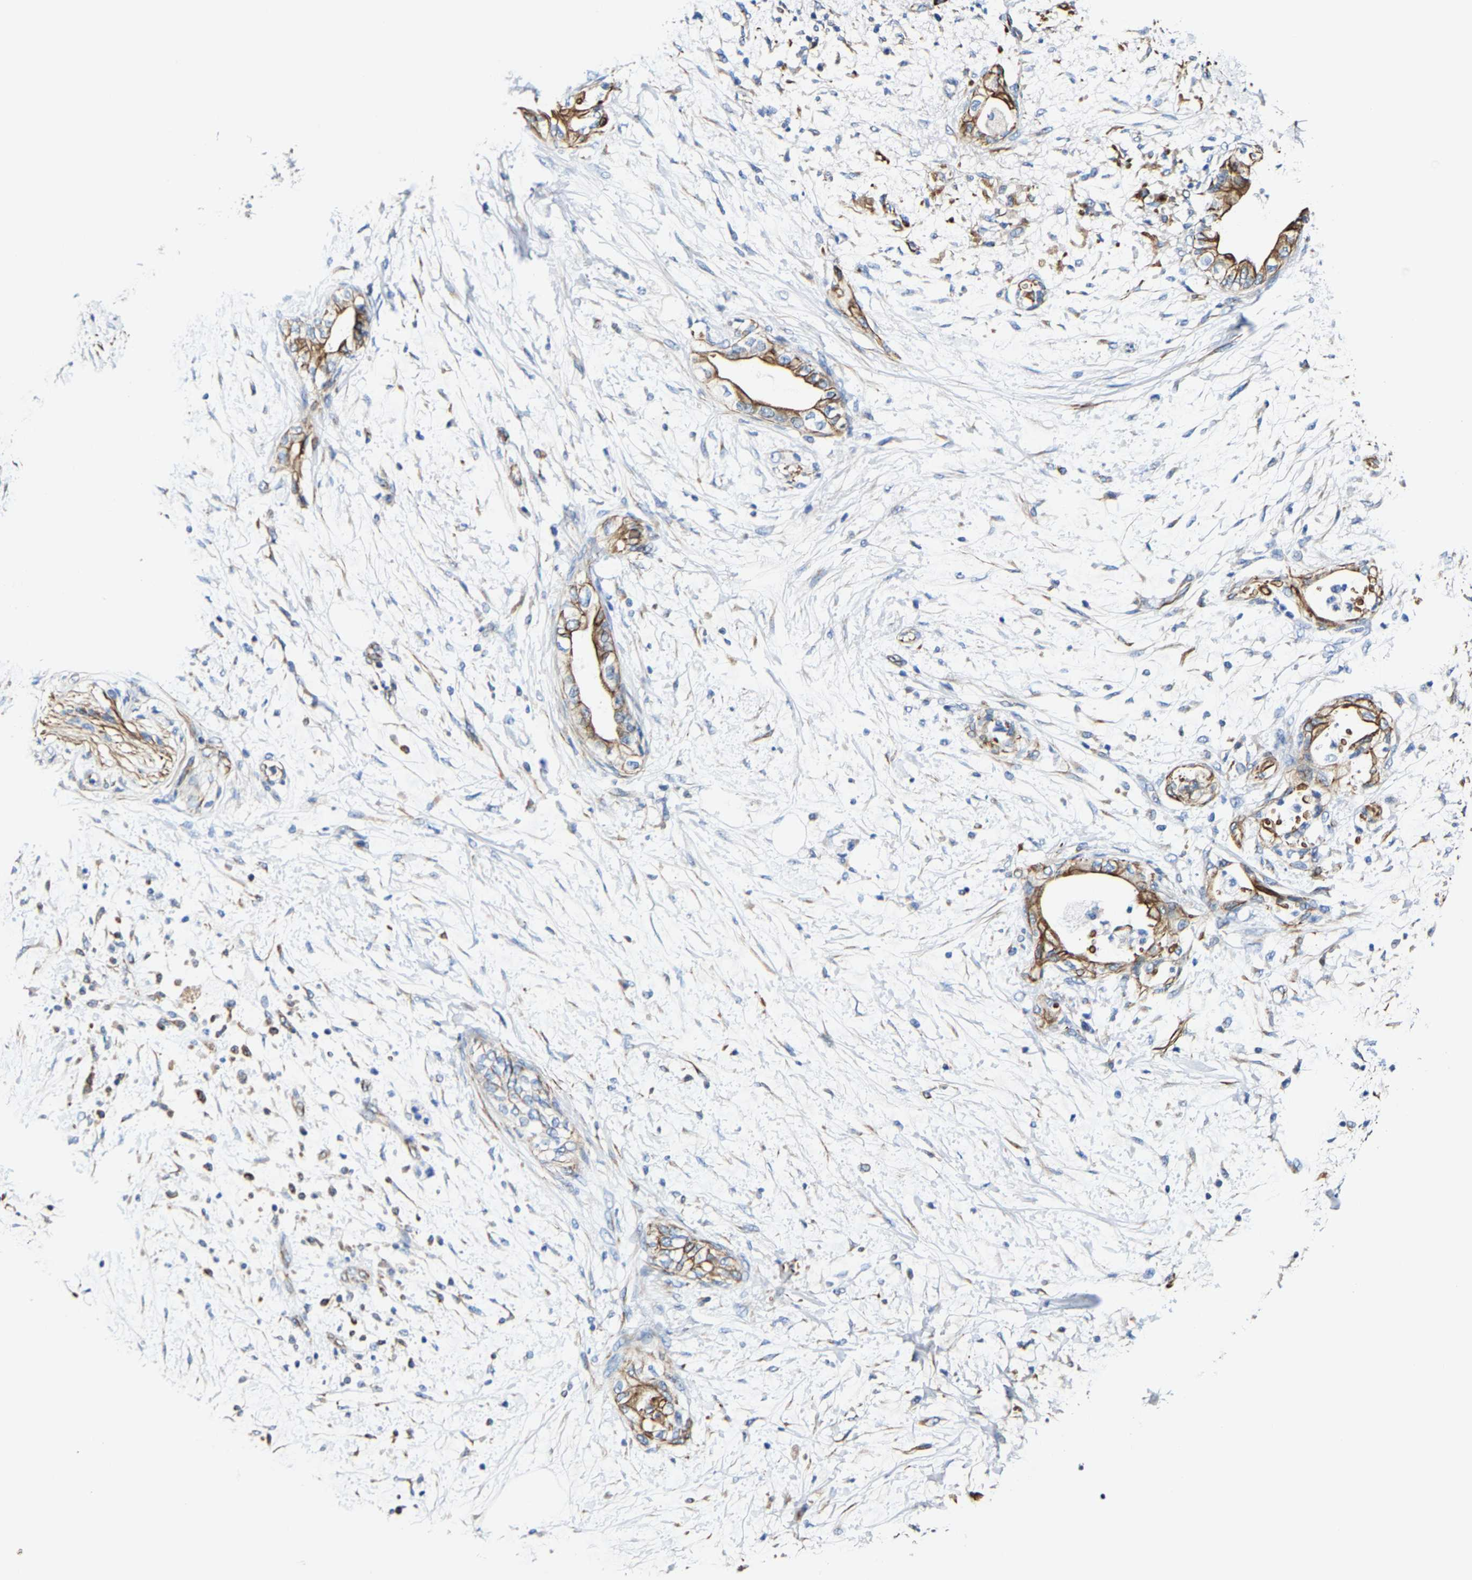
{"staining": {"intensity": "negative", "quantity": "none", "location": "none"}, "tissue": "adipose tissue", "cell_type": "Adipocytes", "image_type": "normal", "snomed": [{"axis": "morphology", "description": "Normal tissue, NOS"}, {"axis": "morphology", "description": "Adenocarcinoma, NOS"}, {"axis": "topography", "description": "Duodenum"}, {"axis": "topography", "description": "Peripheral nerve tissue"}], "caption": "IHC image of normal adipose tissue stained for a protein (brown), which reveals no positivity in adipocytes. (Brightfield microscopy of DAB (3,3'-diaminobenzidine) immunohistochemistry at high magnification).", "gene": "MMEL1", "patient": {"sex": "female", "age": 60}}